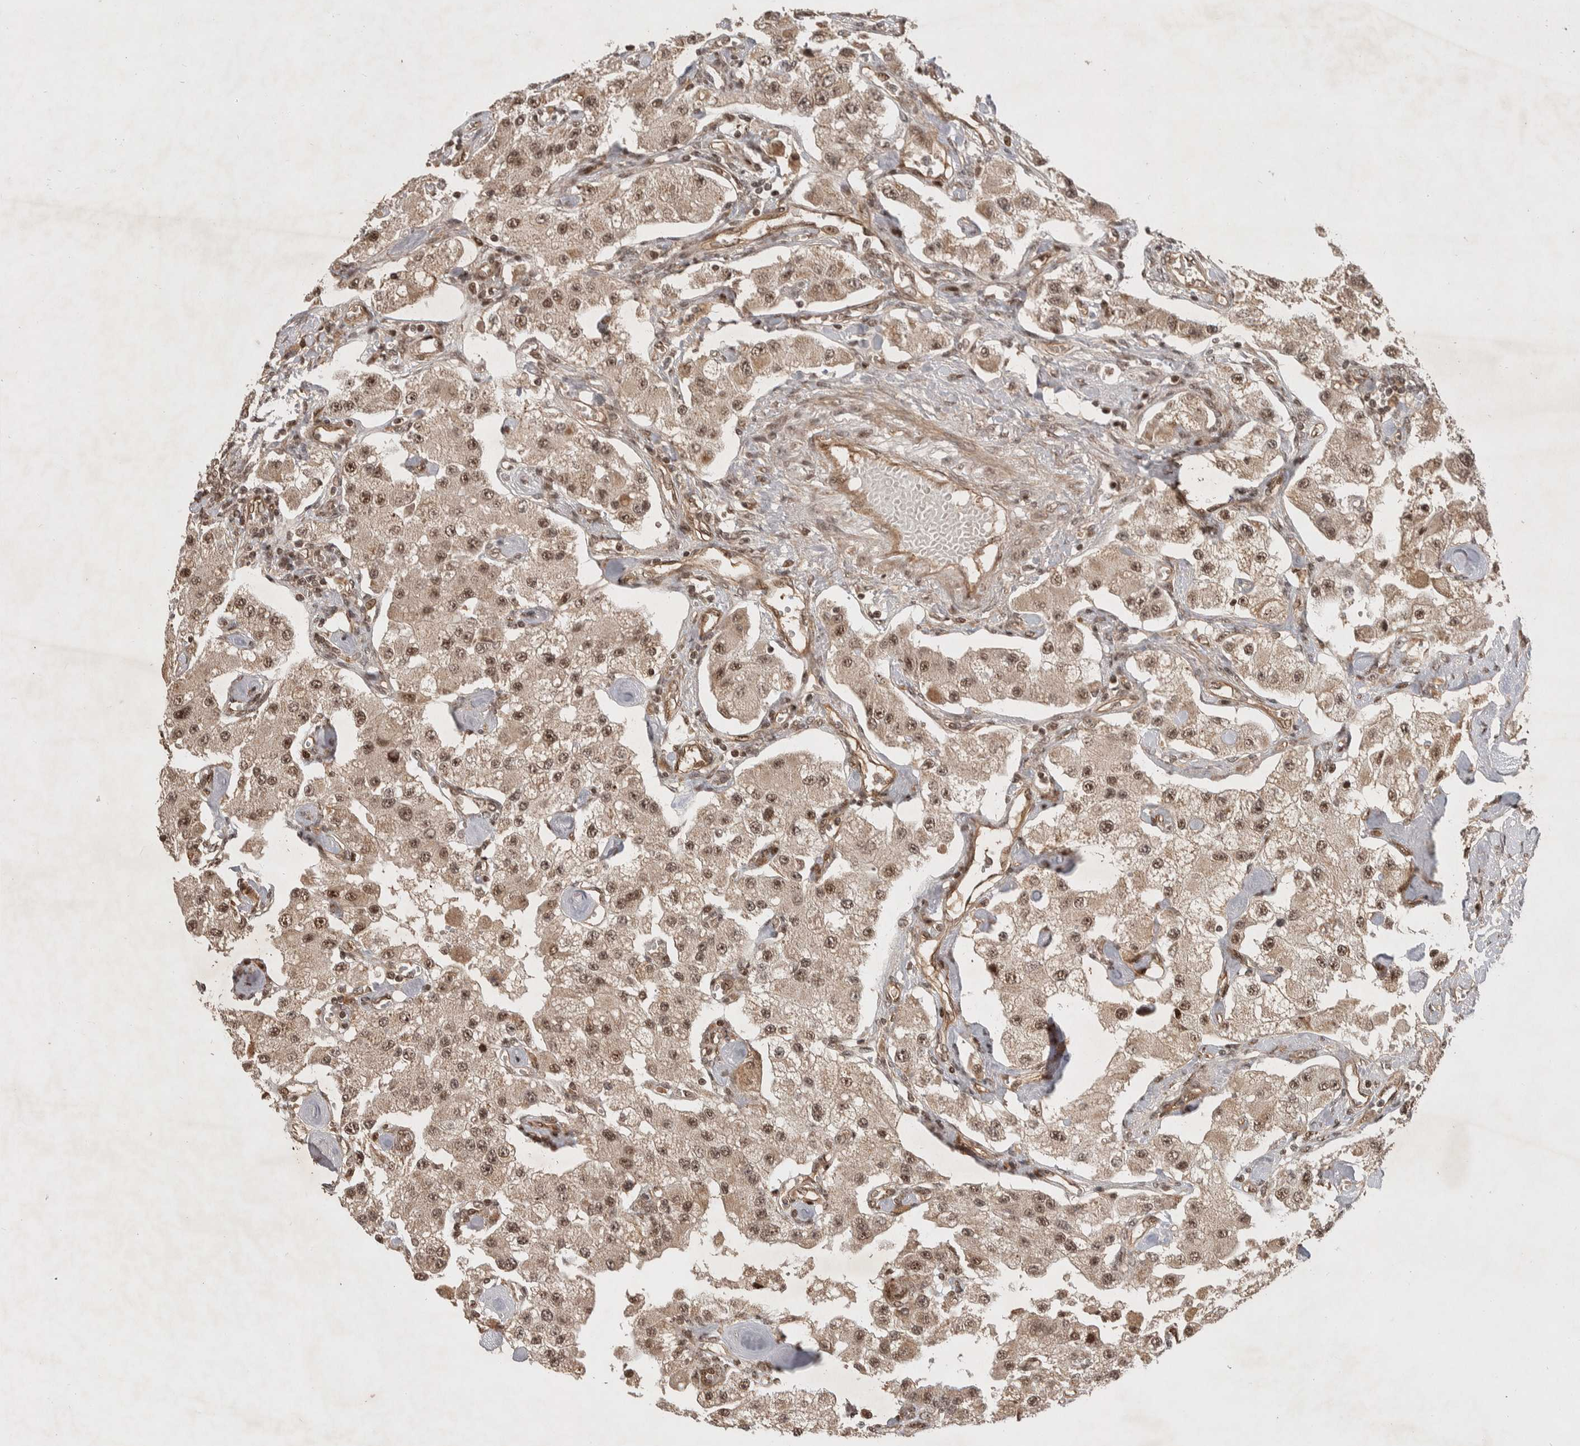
{"staining": {"intensity": "moderate", "quantity": ">75%", "location": "cytoplasmic/membranous,nuclear"}, "tissue": "carcinoid", "cell_type": "Tumor cells", "image_type": "cancer", "snomed": [{"axis": "morphology", "description": "Carcinoid, malignant, NOS"}, {"axis": "topography", "description": "Pancreas"}], "caption": "Protein analysis of carcinoid tissue demonstrates moderate cytoplasmic/membranous and nuclear expression in about >75% of tumor cells.", "gene": "TOR1B", "patient": {"sex": "male", "age": 41}}